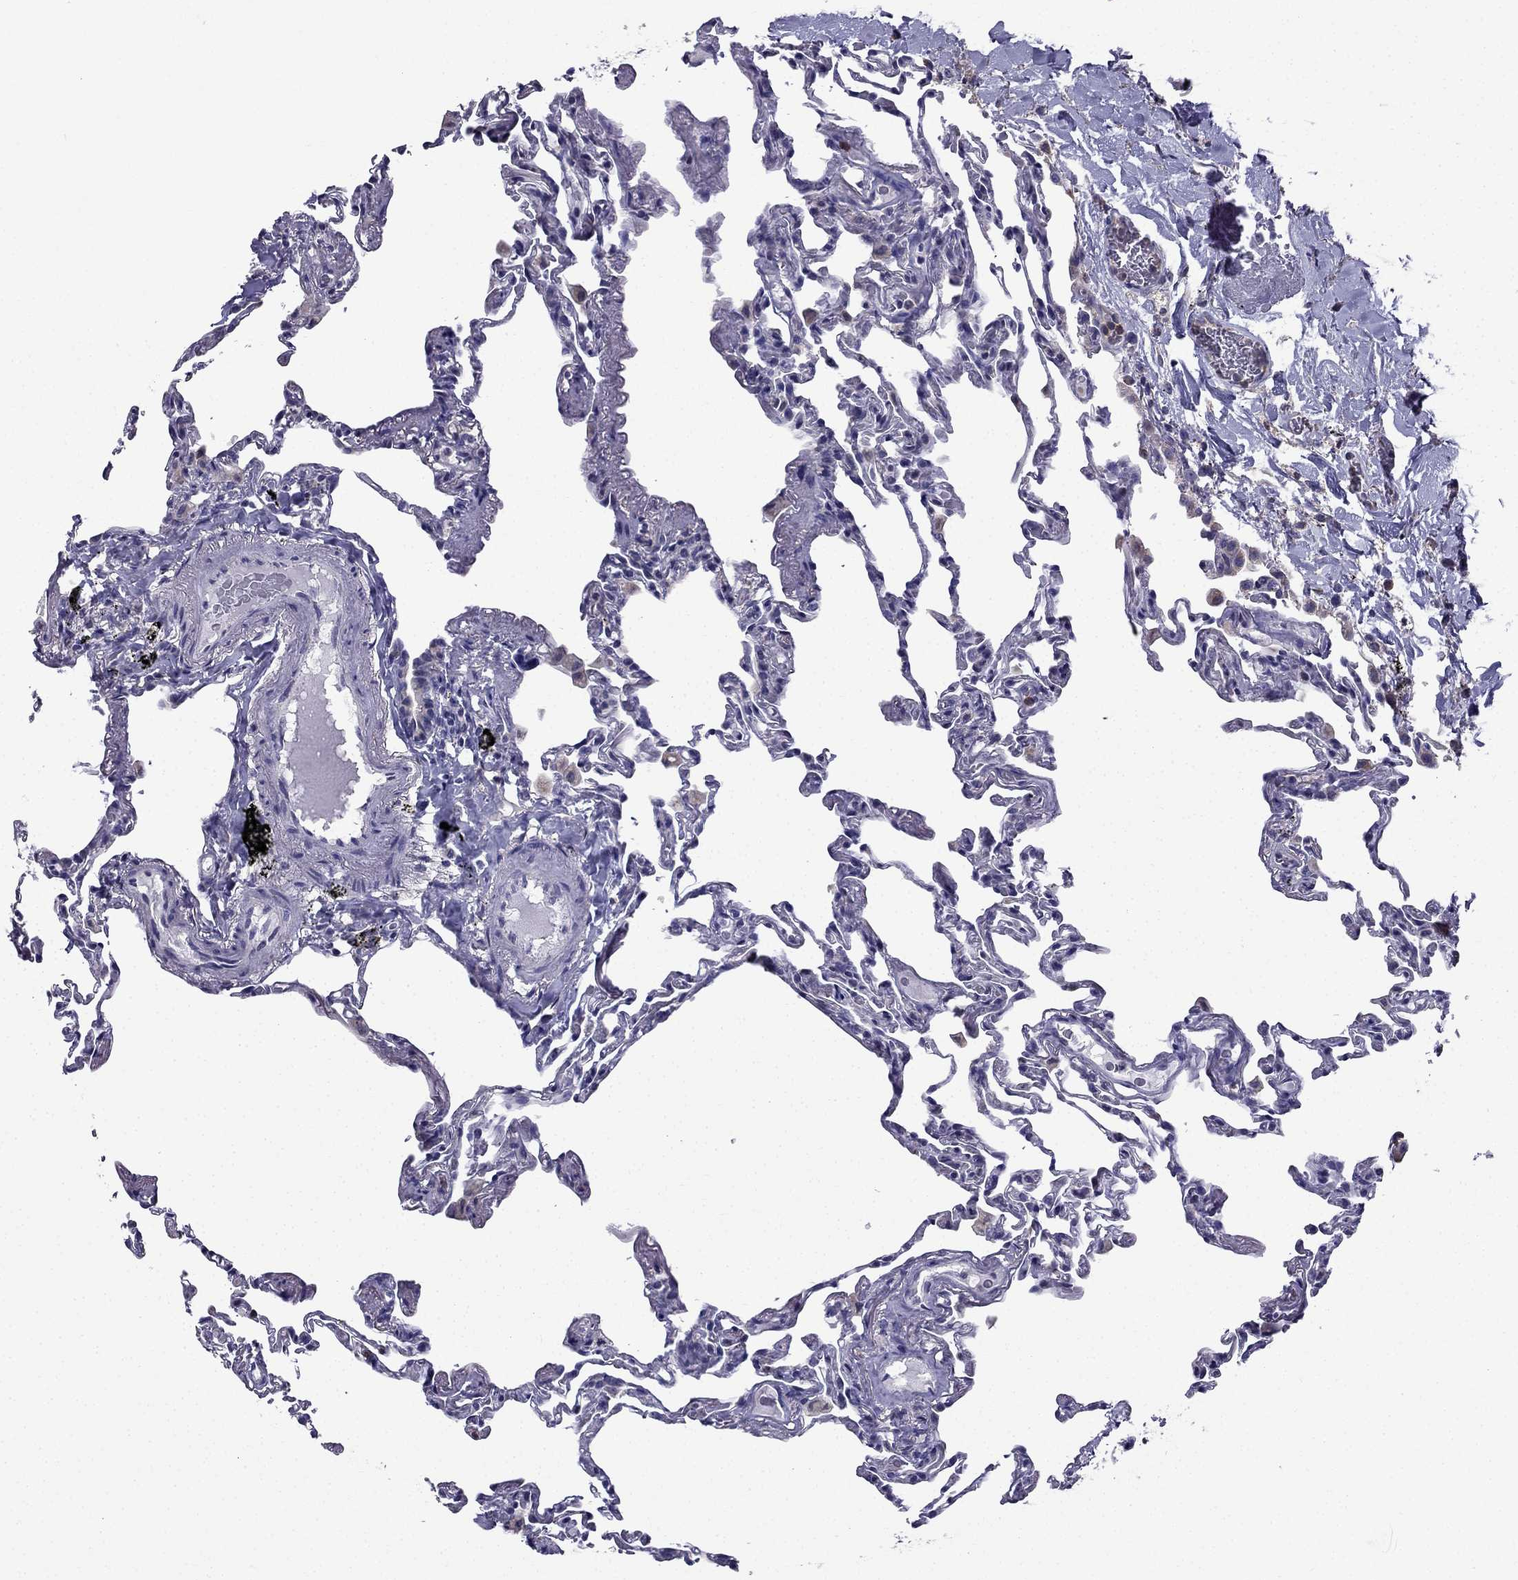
{"staining": {"intensity": "negative", "quantity": "none", "location": "none"}, "tissue": "lung", "cell_type": "Alveolar cells", "image_type": "normal", "snomed": [{"axis": "morphology", "description": "Normal tissue, NOS"}, {"axis": "topography", "description": "Lung"}], "caption": "The IHC histopathology image has no significant expression in alveolar cells of lung. (DAB immunohistochemistry visualized using brightfield microscopy, high magnification).", "gene": "SLC6A2", "patient": {"sex": "female", "age": 57}}